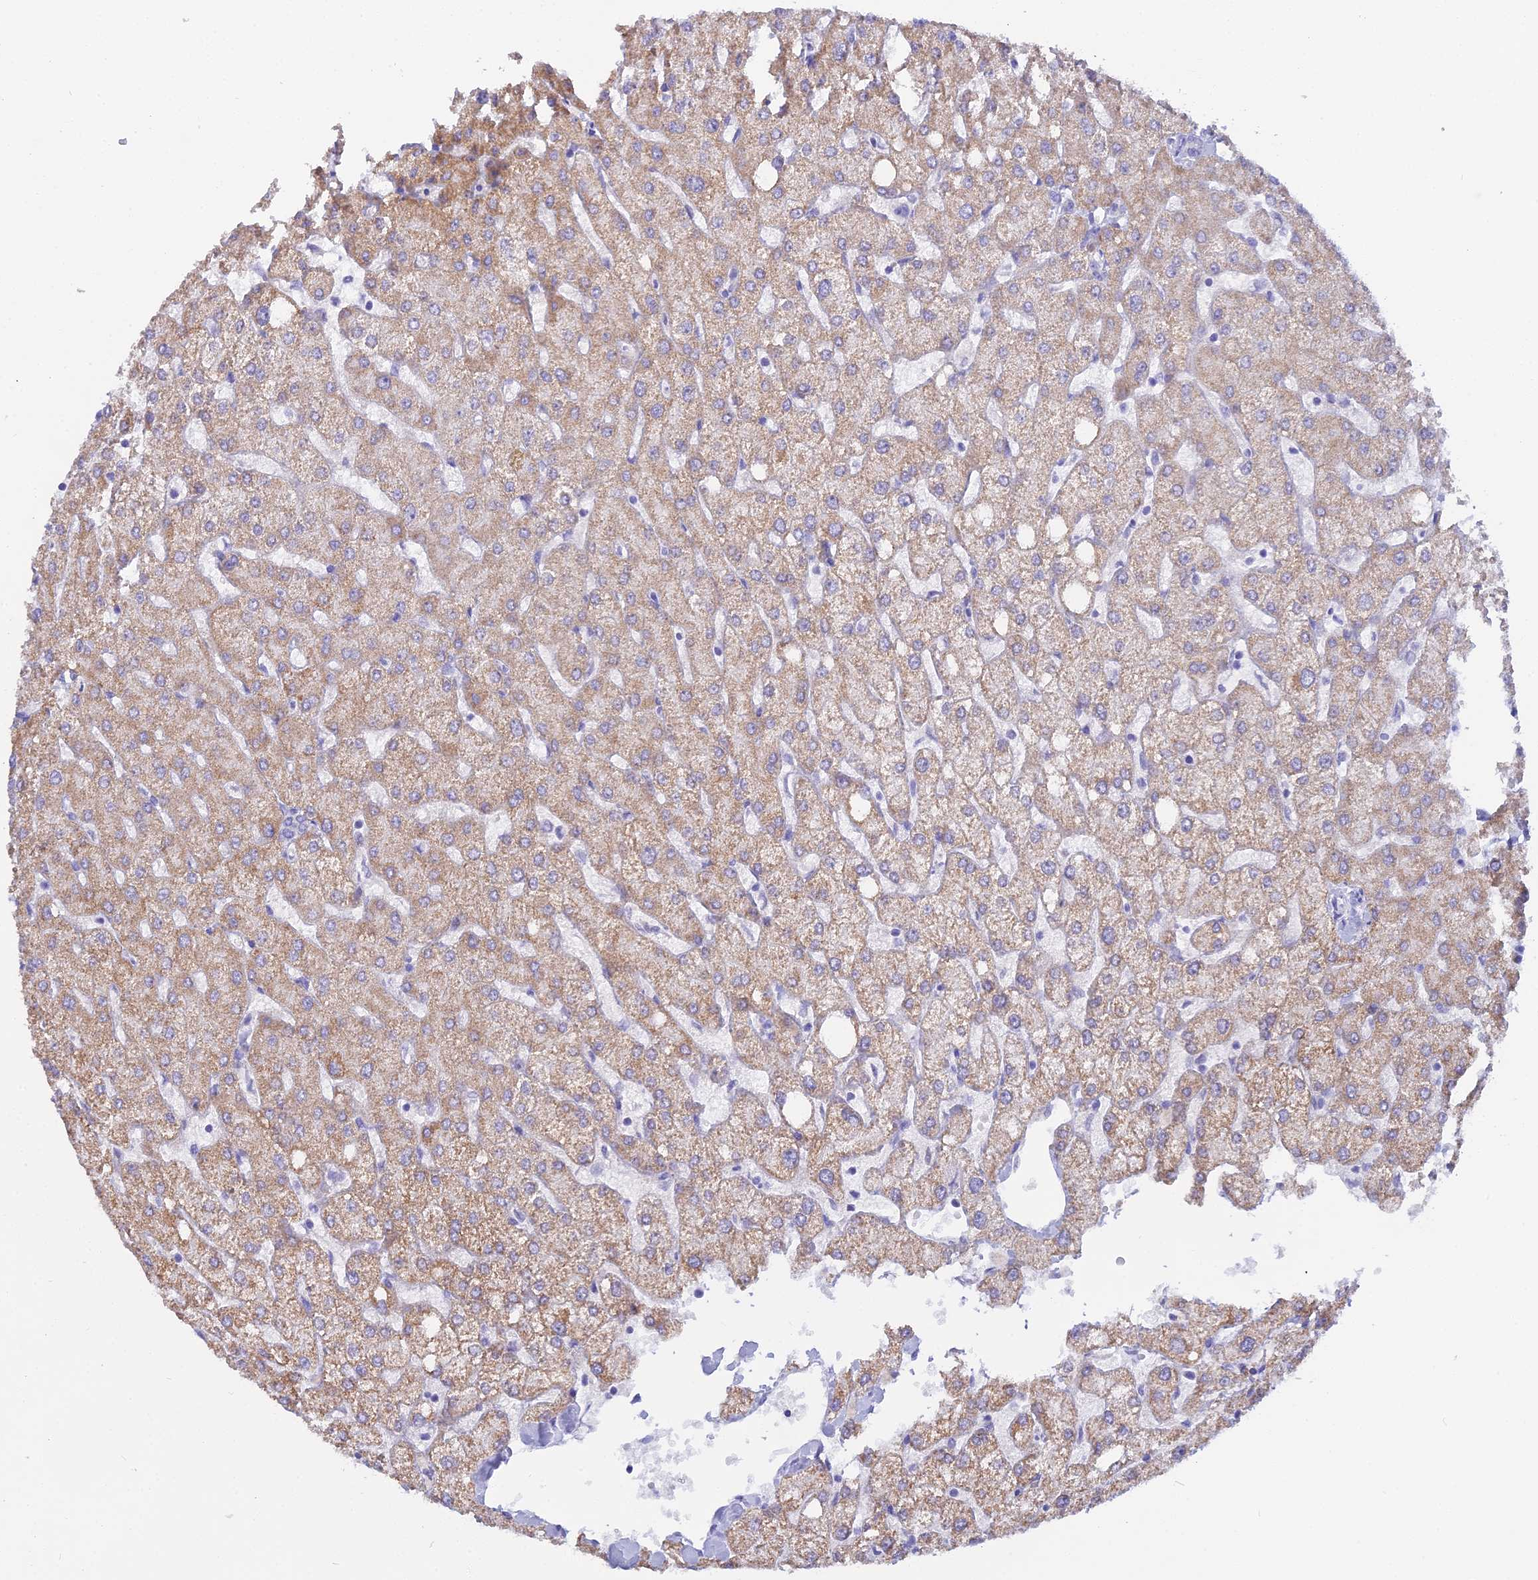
{"staining": {"intensity": "negative", "quantity": "none", "location": "none"}, "tissue": "liver", "cell_type": "Cholangiocytes", "image_type": "normal", "snomed": [{"axis": "morphology", "description": "Normal tissue, NOS"}, {"axis": "topography", "description": "Liver"}], "caption": "A high-resolution histopathology image shows immunohistochemistry (IHC) staining of unremarkable liver, which reveals no significant staining in cholangiocytes.", "gene": "CGB1", "patient": {"sex": "female", "age": 54}}